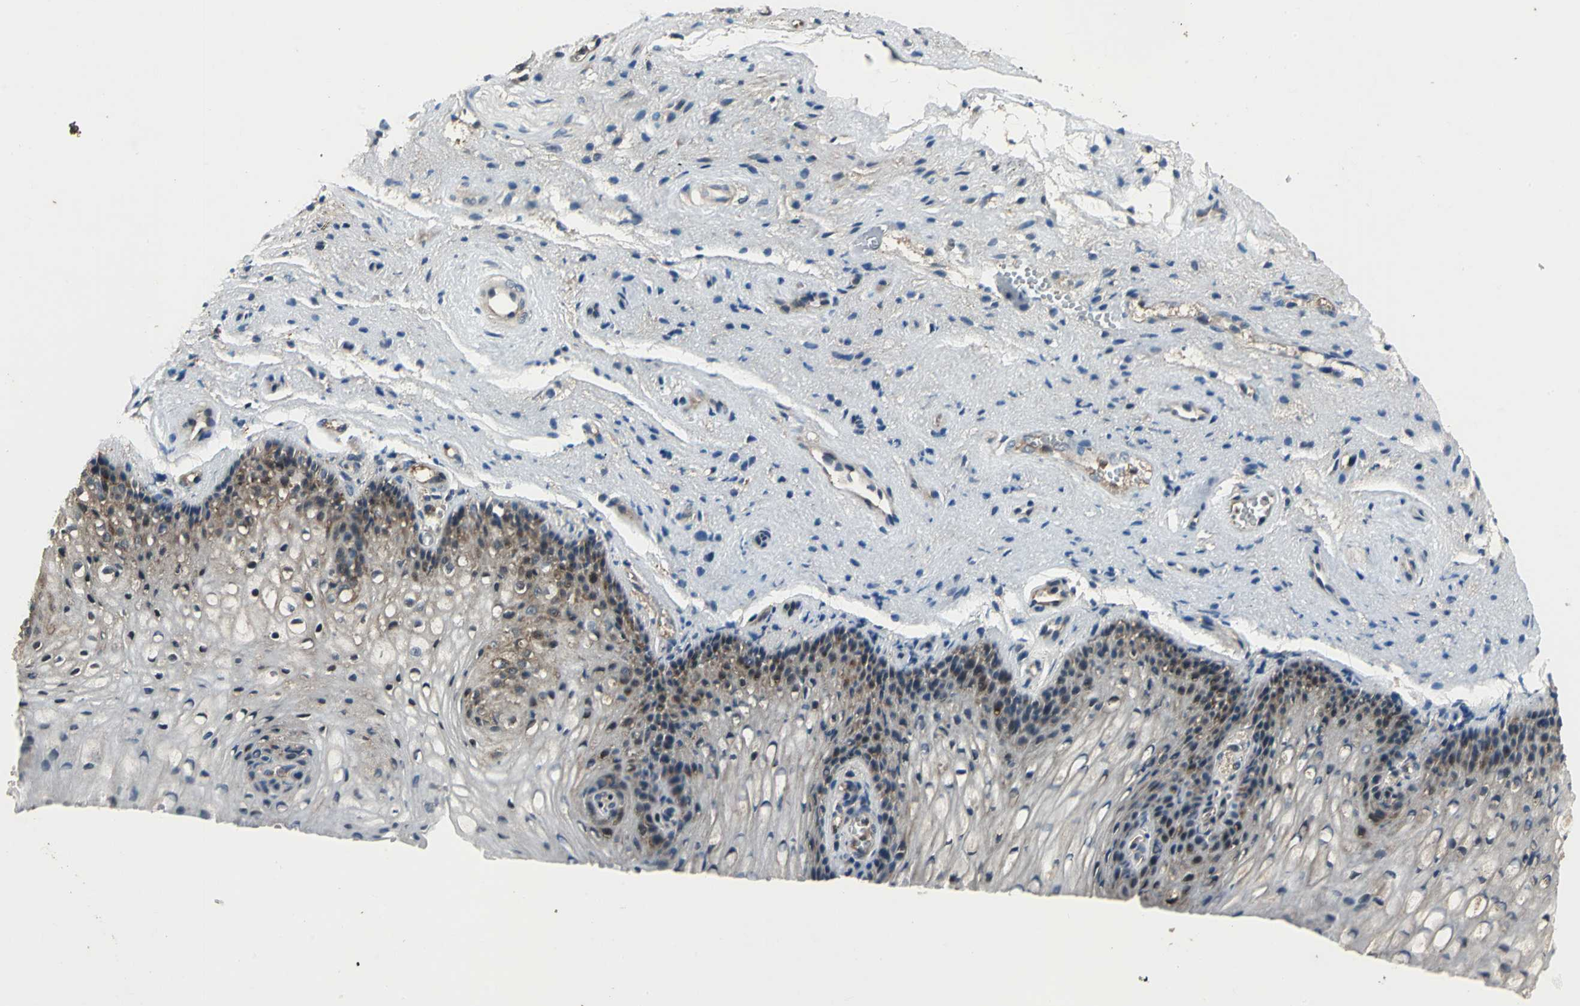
{"staining": {"intensity": "moderate", "quantity": "25%-75%", "location": "cytoplasmic/membranous"}, "tissue": "vagina", "cell_type": "Squamous epithelial cells", "image_type": "normal", "snomed": [{"axis": "morphology", "description": "Normal tissue, NOS"}, {"axis": "topography", "description": "Vagina"}], "caption": "A high-resolution photomicrograph shows IHC staining of benign vagina, which reveals moderate cytoplasmic/membranous positivity in approximately 25%-75% of squamous epithelial cells. (Brightfield microscopy of DAB IHC at high magnification).", "gene": "EIF2B2", "patient": {"sex": "female", "age": 34}}